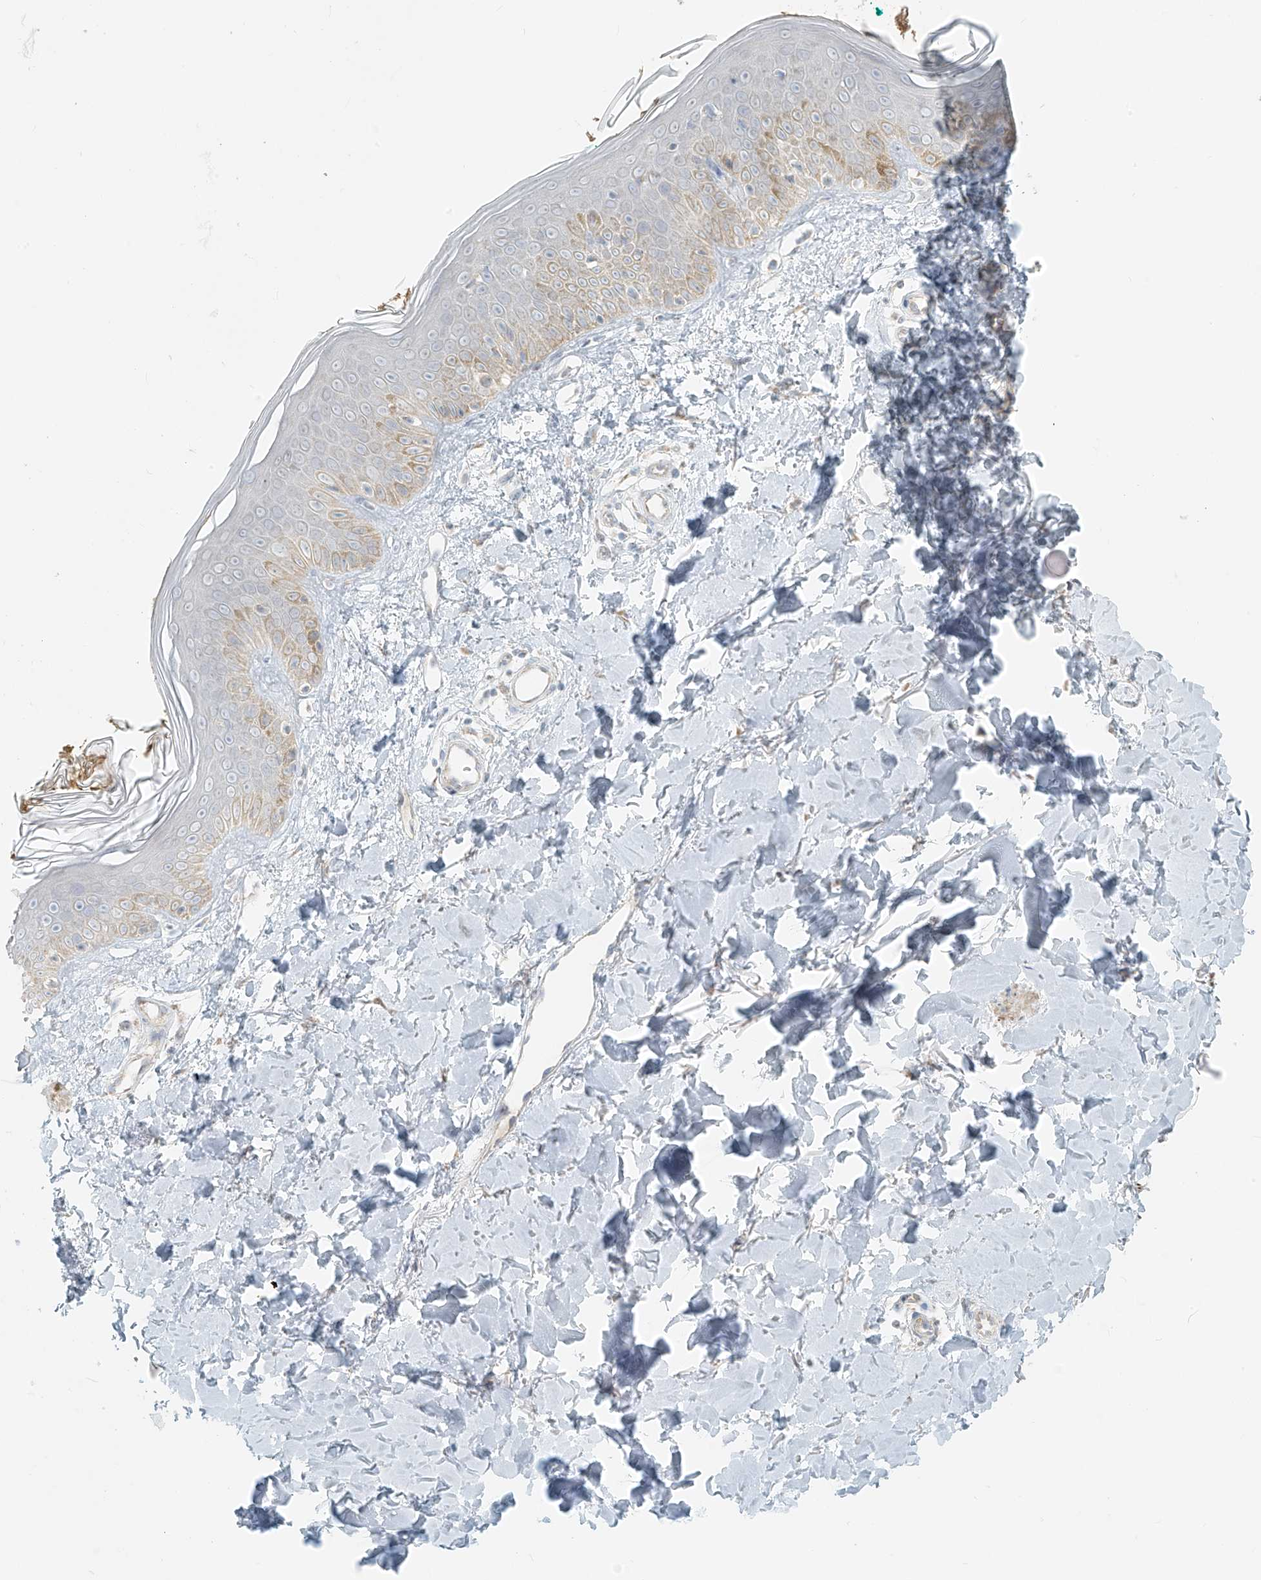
{"staining": {"intensity": "weak", "quantity": "25%-75%", "location": "cytoplasmic/membranous"}, "tissue": "skin", "cell_type": "Fibroblasts", "image_type": "normal", "snomed": [{"axis": "morphology", "description": "Normal tissue, NOS"}, {"axis": "topography", "description": "Skin"}], "caption": "An immunohistochemistry photomicrograph of benign tissue is shown. Protein staining in brown highlights weak cytoplasmic/membranous positivity in skin within fibroblasts.", "gene": "UST", "patient": {"sex": "male", "age": 37}}